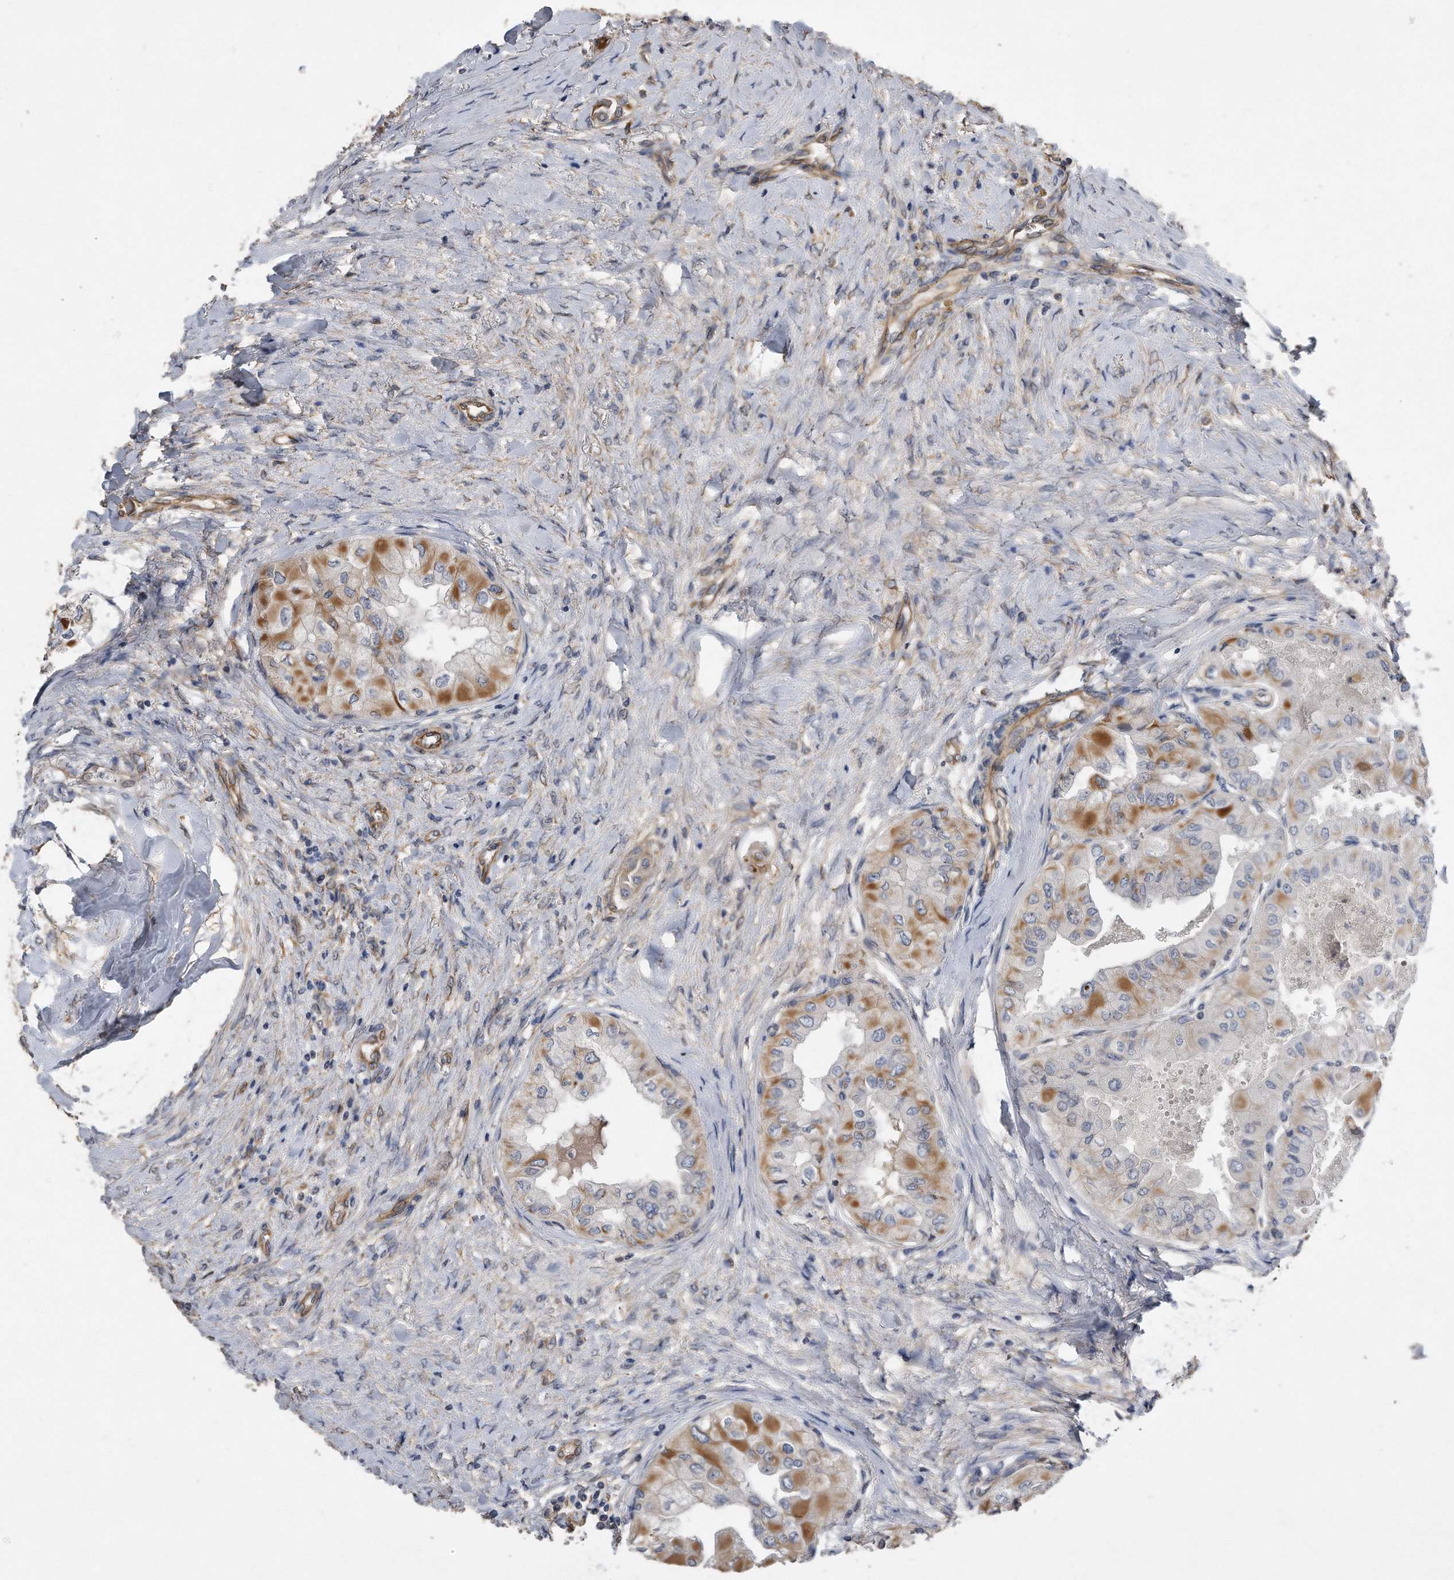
{"staining": {"intensity": "moderate", "quantity": "25%-75%", "location": "cytoplasmic/membranous"}, "tissue": "thyroid cancer", "cell_type": "Tumor cells", "image_type": "cancer", "snomed": [{"axis": "morphology", "description": "Papillary adenocarcinoma, NOS"}, {"axis": "topography", "description": "Thyroid gland"}], "caption": "IHC histopathology image of papillary adenocarcinoma (thyroid) stained for a protein (brown), which reveals medium levels of moderate cytoplasmic/membranous staining in about 25%-75% of tumor cells.", "gene": "GPC1", "patient": {"sex": "female", "age": 59}}